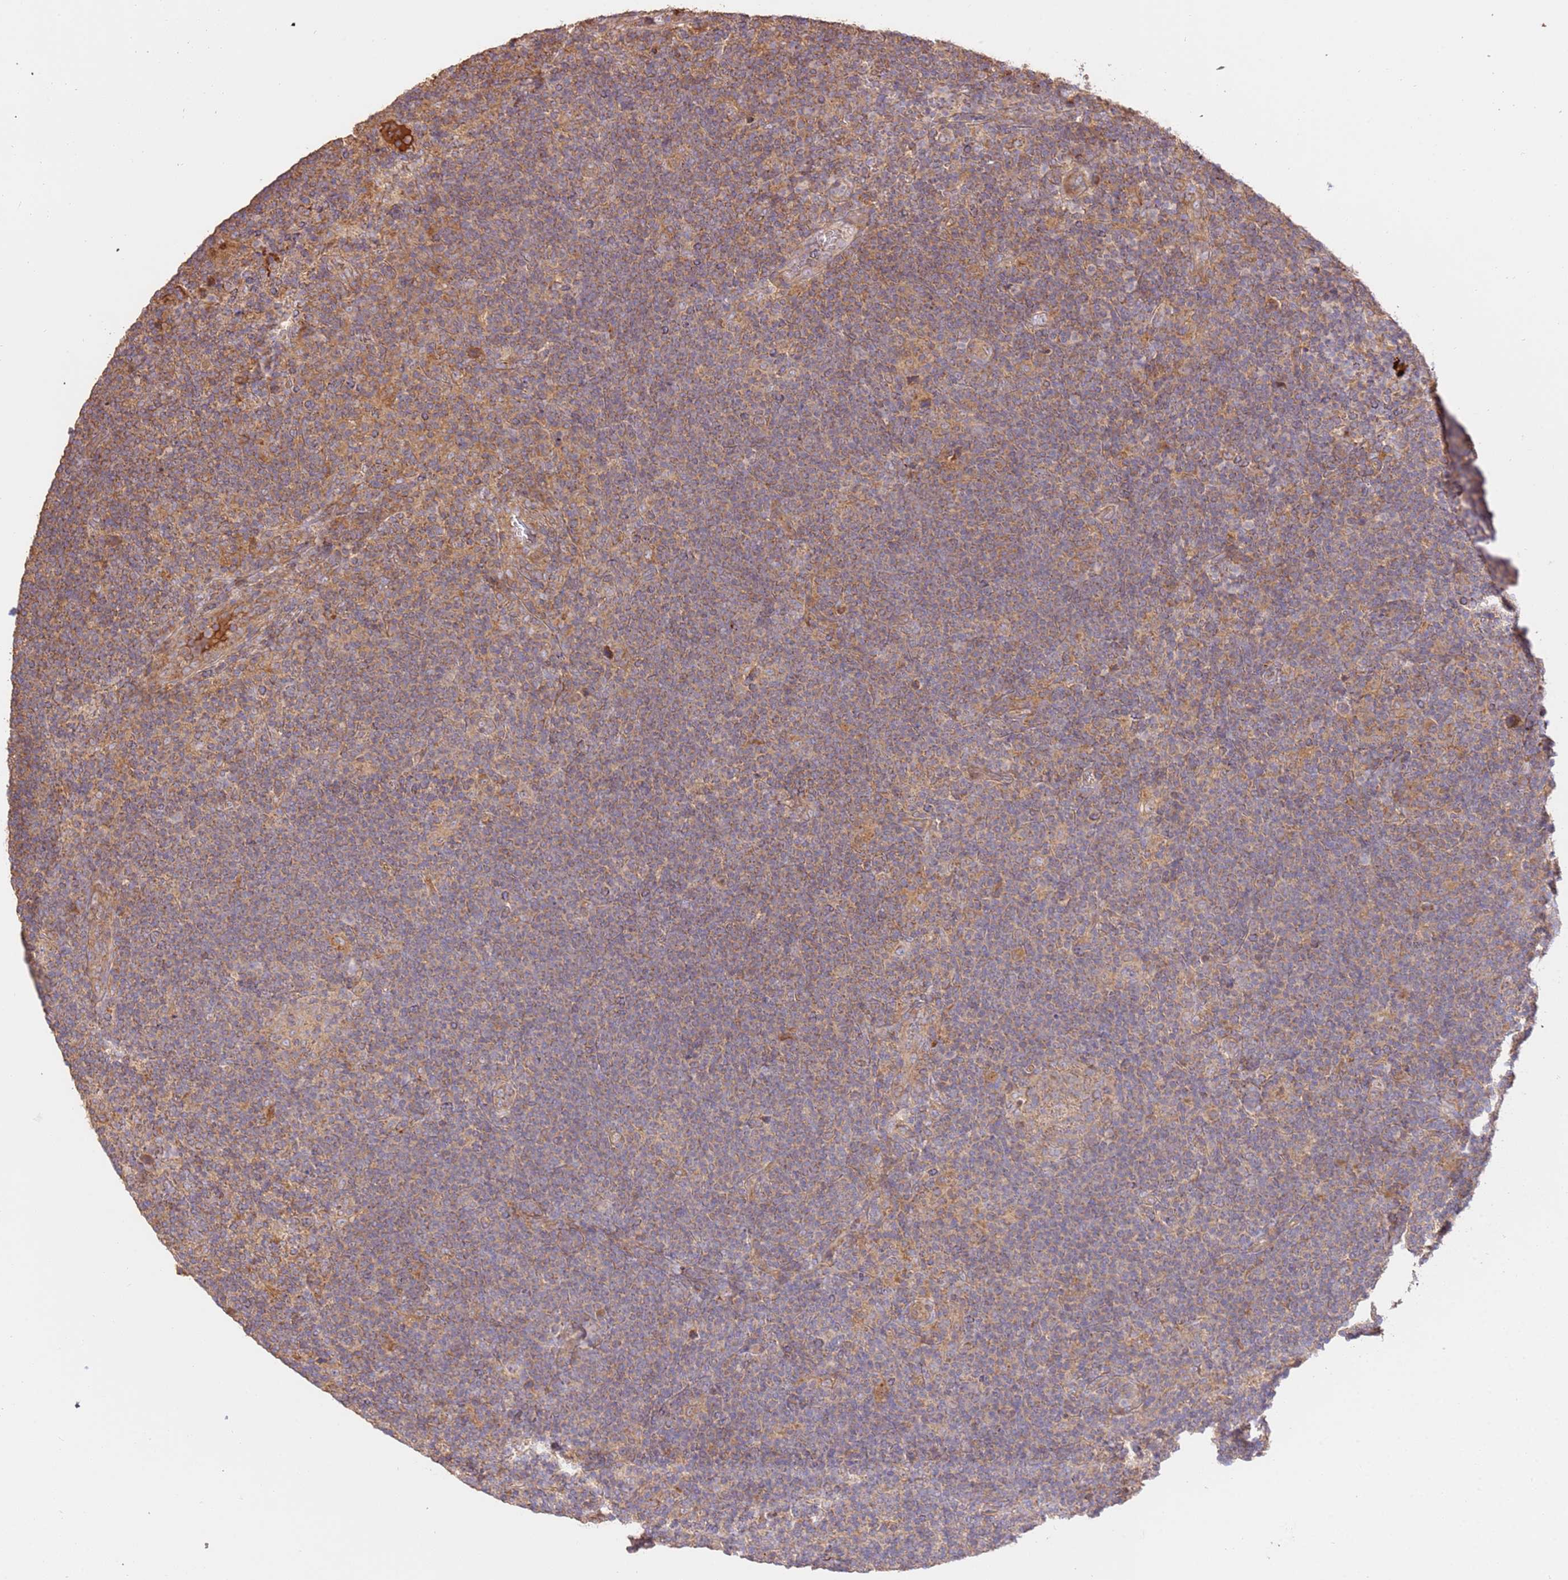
{"staining": {"intensity": "weak", "quantity": "25%-75%", "location": "cytoplasmic/membranous"}, "tissue": "lymphoma", "cell_type": "Tumor cells", "image_type": "cancer", "snomed": [{"axis": "morphology", "description": "Hodgkin's disease, NOS"}, {"axis": "topography", "description": "Lymph node"}], "caption": "Approximately 25%-75% of tumor cells in human lymphoma exhibit weak cytoplasmic/membranous protein expression as visualized by brown immunohistochemical staining.", "gene": "CEP55", "patient": {"sex": "female", "age": 57}}